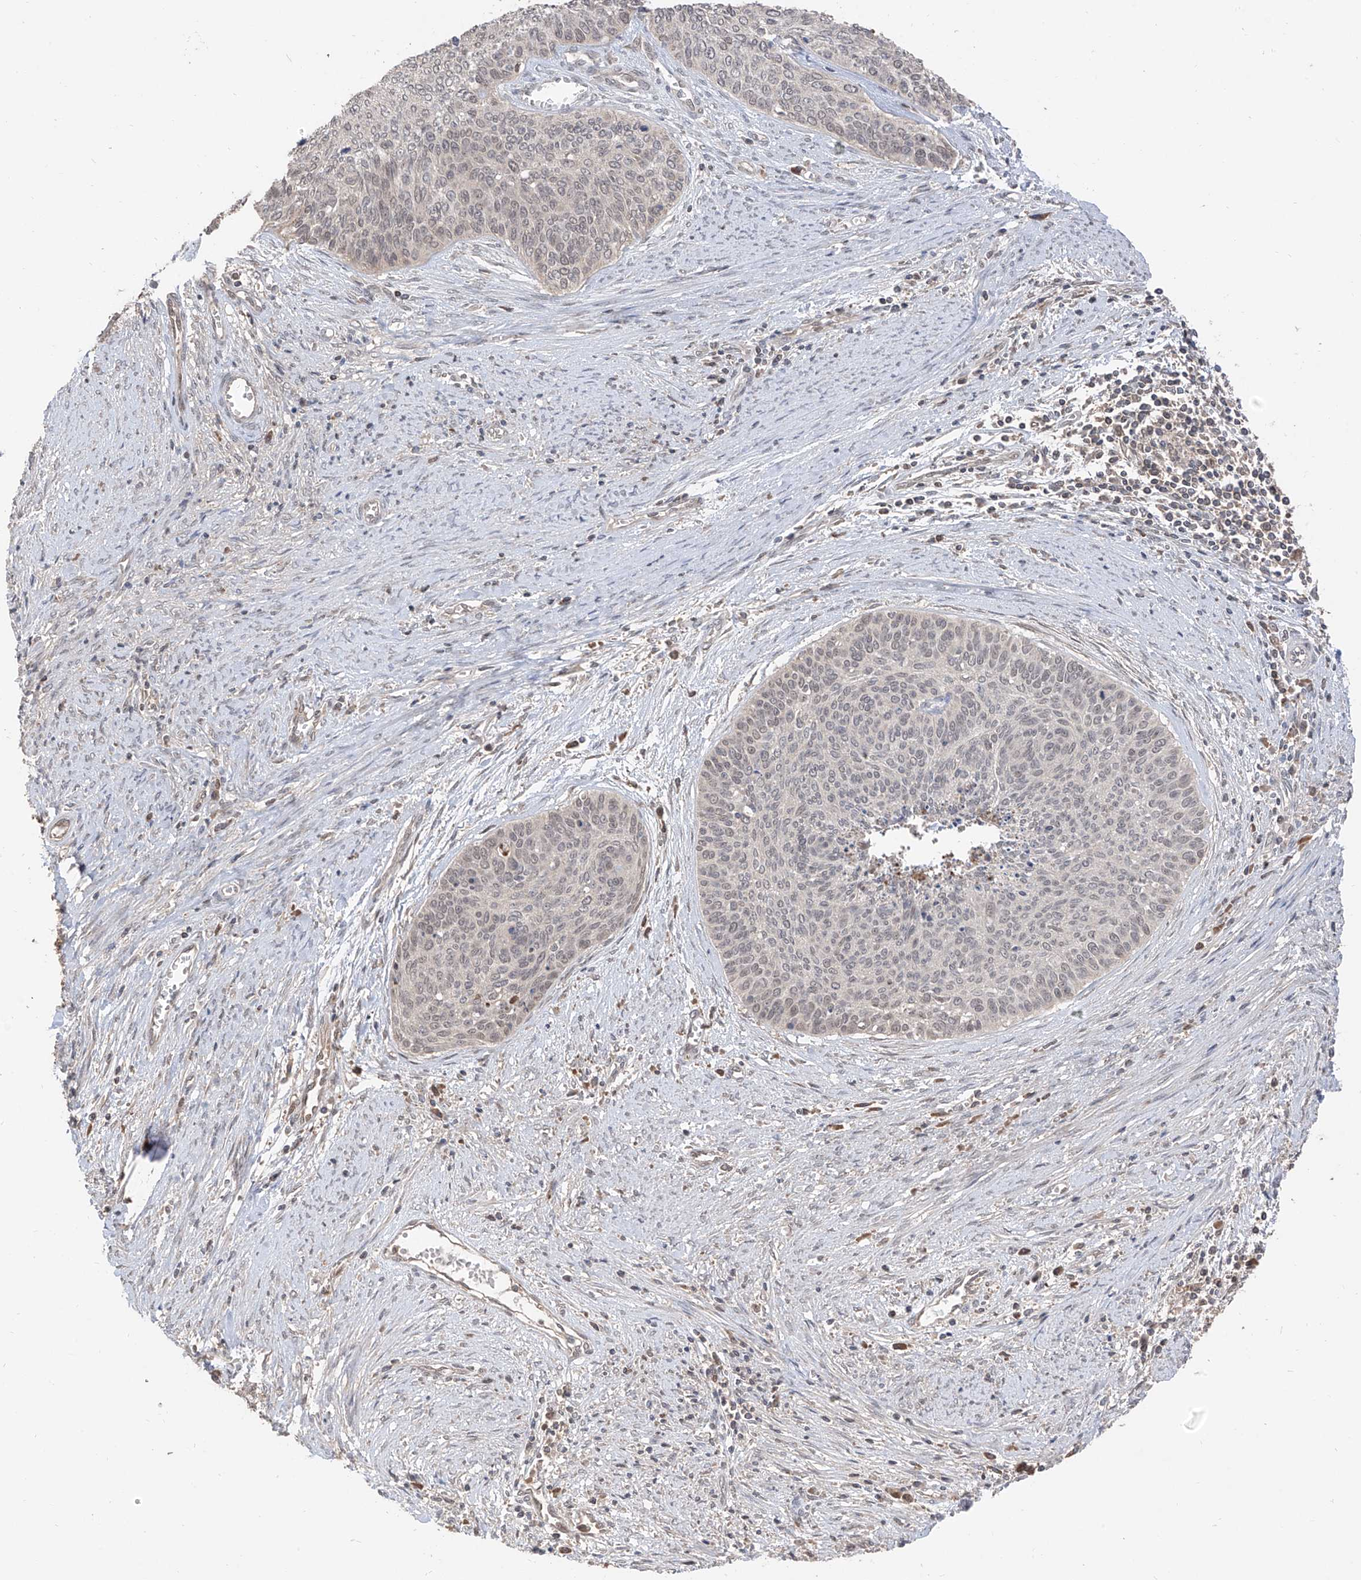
{"staining": {"intensity": "negative", "quantity": "none", "location": "none"}, "tissue": "cervical cancer", "cell_type": "Tumor cells", "image_type": "cancer", "snomed": [{"axis": "morphology", "description": "Squamous cell carcinoma, NOS"}, {"axis": "topography", "description": "Cervix"}], "caption": "An immunohistochemistry (IHC) photomicrograph of cervical cancer (squamous cell carcinoma) is shown. There is no staining in tumor cells of cervical cancer (squamous cell carcinoma). (DAB immunohistochemistry, high magnification).", "gene": "COLGALT2", "patient": {"sex": "female", "age": 55}}